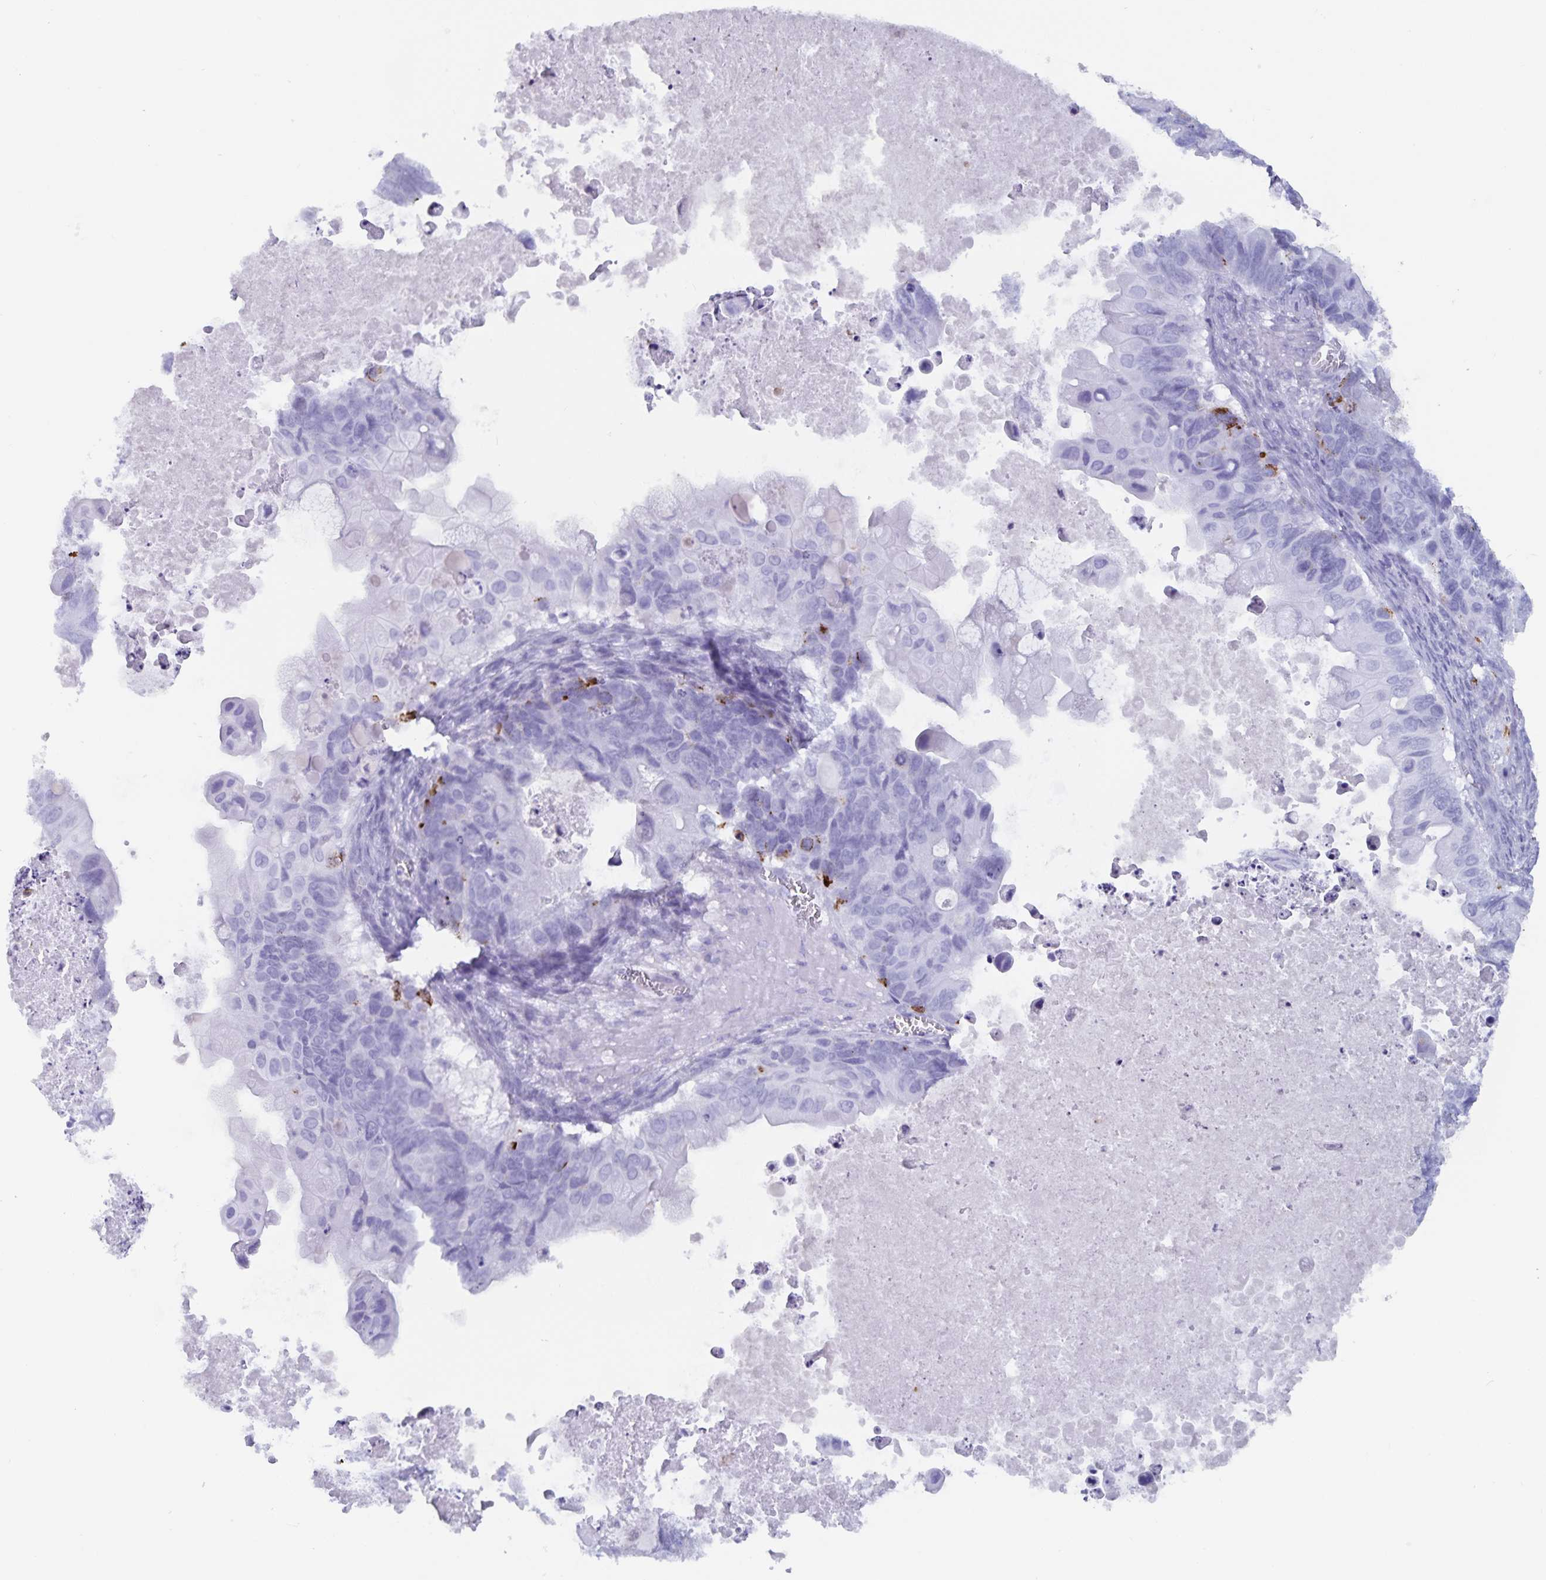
{"staining": {"intensity": "strong", "quantity": "<25%", "location": "cytoplasmic/membranous"}, "tissue": "ovarian cancer", "cell_type": "Tumor cells", "image_type": "cancer", "snomed": [{"axis": "morphology", "description": "Cystadenocarcinoma, mucinous, NOS"}, {"axis": "topography", "description": "Ovary"}], "caption": "Immunohistochemical staining of human ovarian cancer (mucinous cystadenocarcinoma) exhibits strong cytoplasmic/membranous protein expression in about <25% of tumor cells.", "gene": "GPR137", "patient": {"sex": "female", "age": 64}}